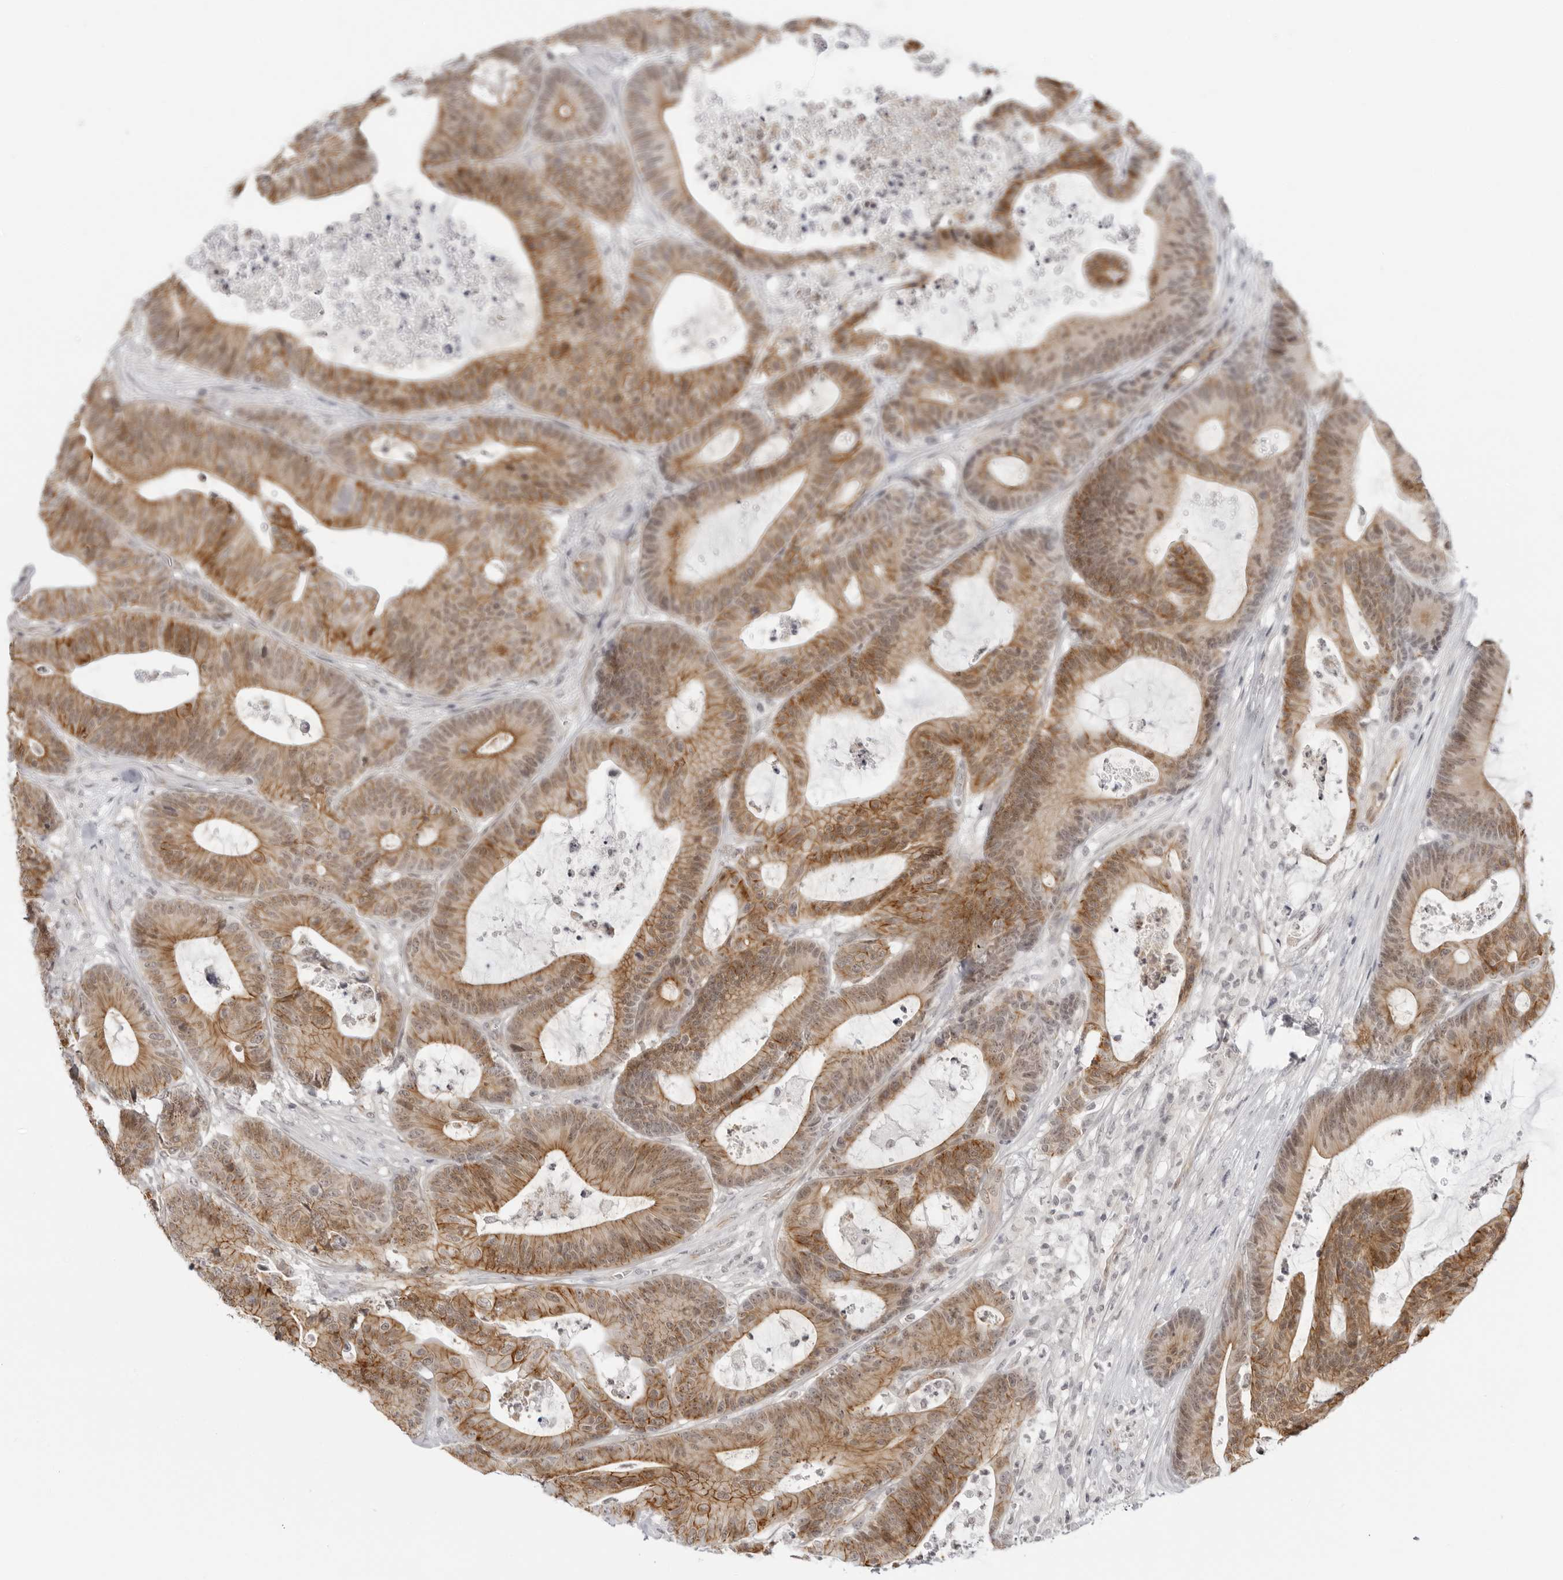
{"staining": {"intensity": "moderate", "quantity": ">75%", "location": "cytoplasmic/membranous"}, "tissue": "colorectal cancer", "cell_type": "Tumor cells", "image_type": "cancer", "snomed": [{"axis": "morphology", "description": "Adenocarcinoma, NOS"}, {"axis": "topography", "description": "Colon"}], "caption": "Immunohistochemistry micrograph of neoplastic tissue: adenocarcinoma (colorectal) stained using immunohistochemistry (IHC) displays medium levels of moderate protein expression localized specifically in the cytoplasmic/membranous of tumor cells, appearing as a cytoplasmic/membranous brown color.", "gene": "TRAPPC3", "patient": {"sex": "female", "age": 84}}